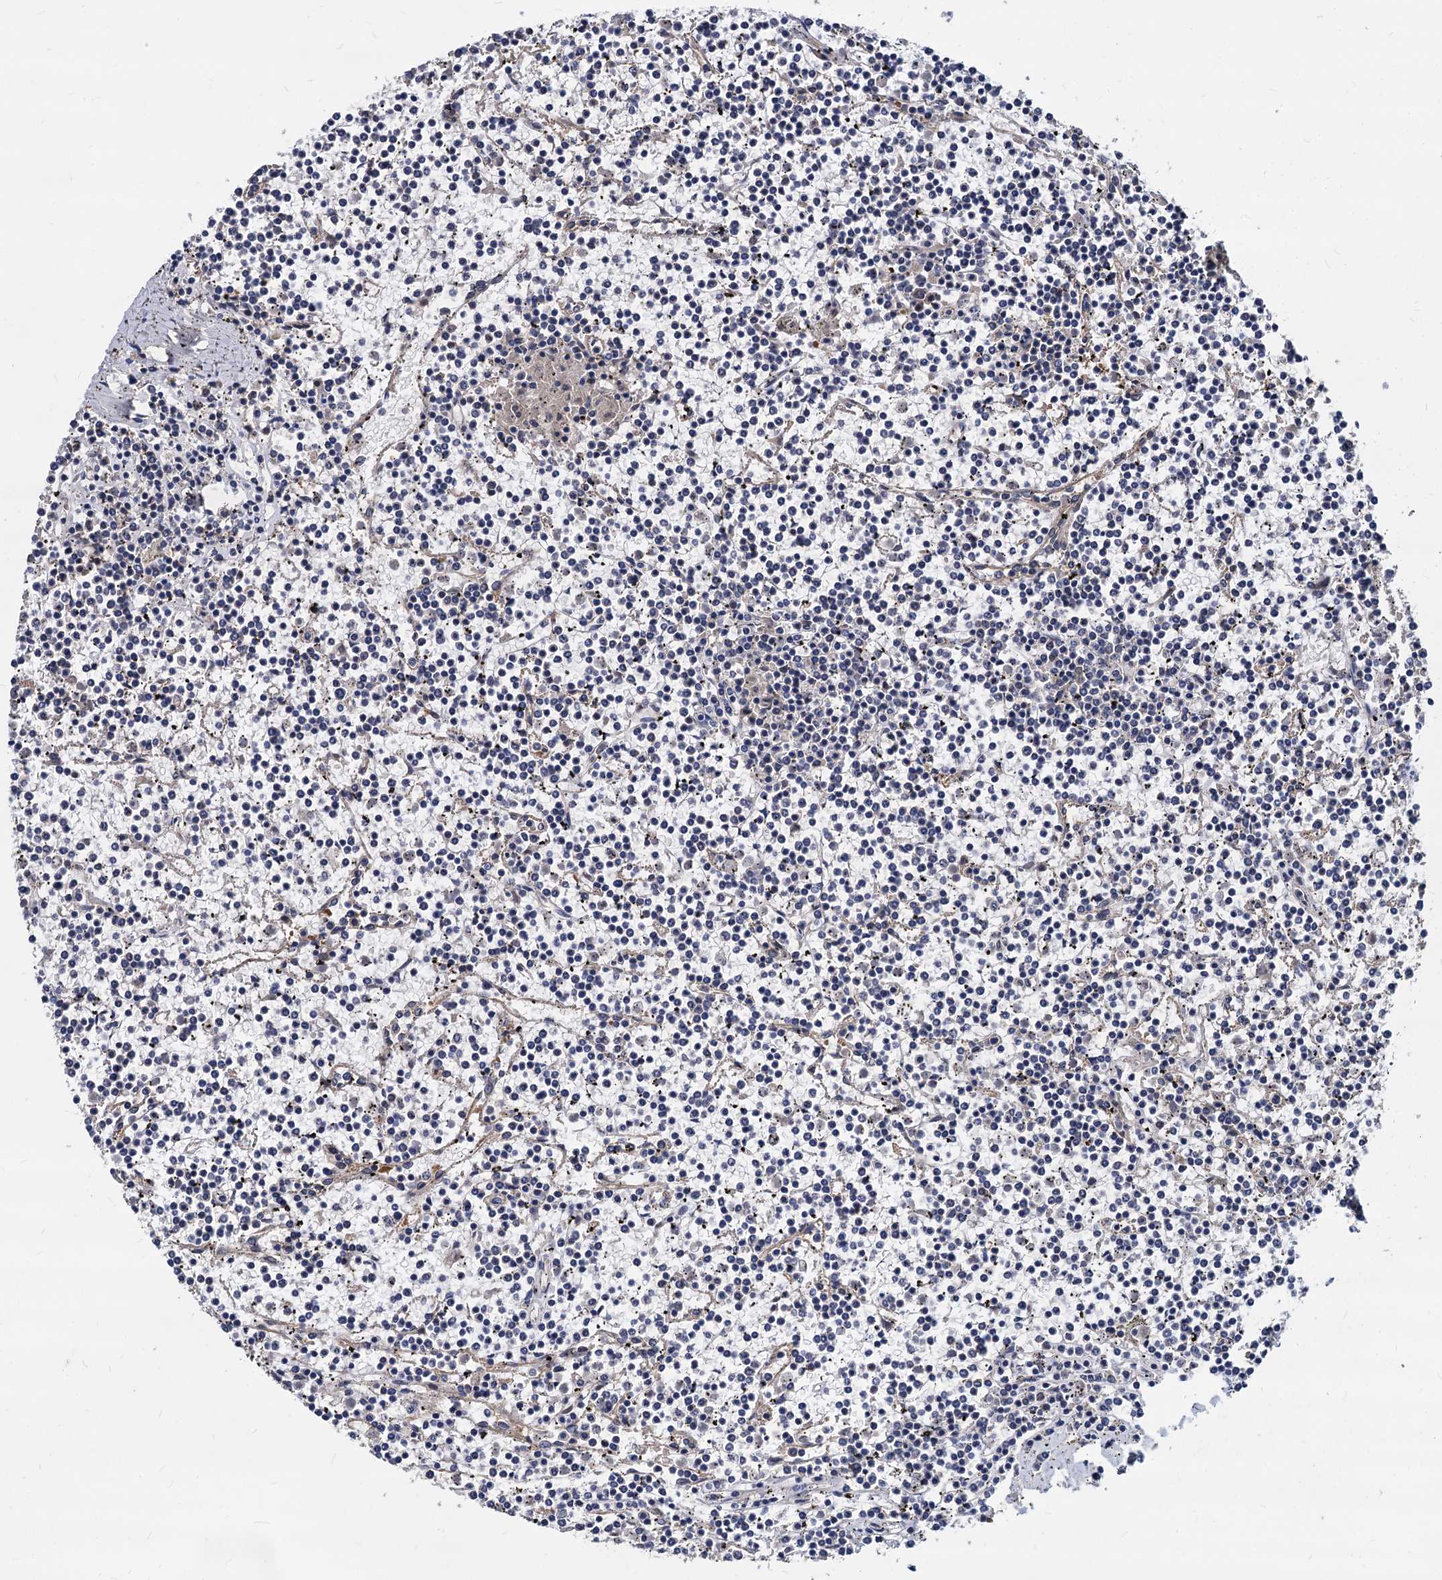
{"staining": {"intensity": "negative", "quantity": "none", "location": "none"}, "tissue": "lymphoma", "cell_type": "Tumor cells", "image_type": "cancer", "snomed": [{"axis": "morphology", "description": "Malignant lymphoma, non-Hodgkin's type, Low grade"}, {"axis": "topography", "description": "Spleen"}], "caption": "A high-resolution image shows immunohistochemistry (IHC) staining of low-grade malignant lymphoma, non-Hodgkin's type, which exhibits no significant expression in tumor cells. Brightfield microscopy of immunohistochemistry (IHC) stained with DAB (3,3'-diaminobenzidine) (brown) and hematoxylin (blue), captured at high magnification.", "gene": "PSMD4", "patient": {"sex": "female", "age": 19}}